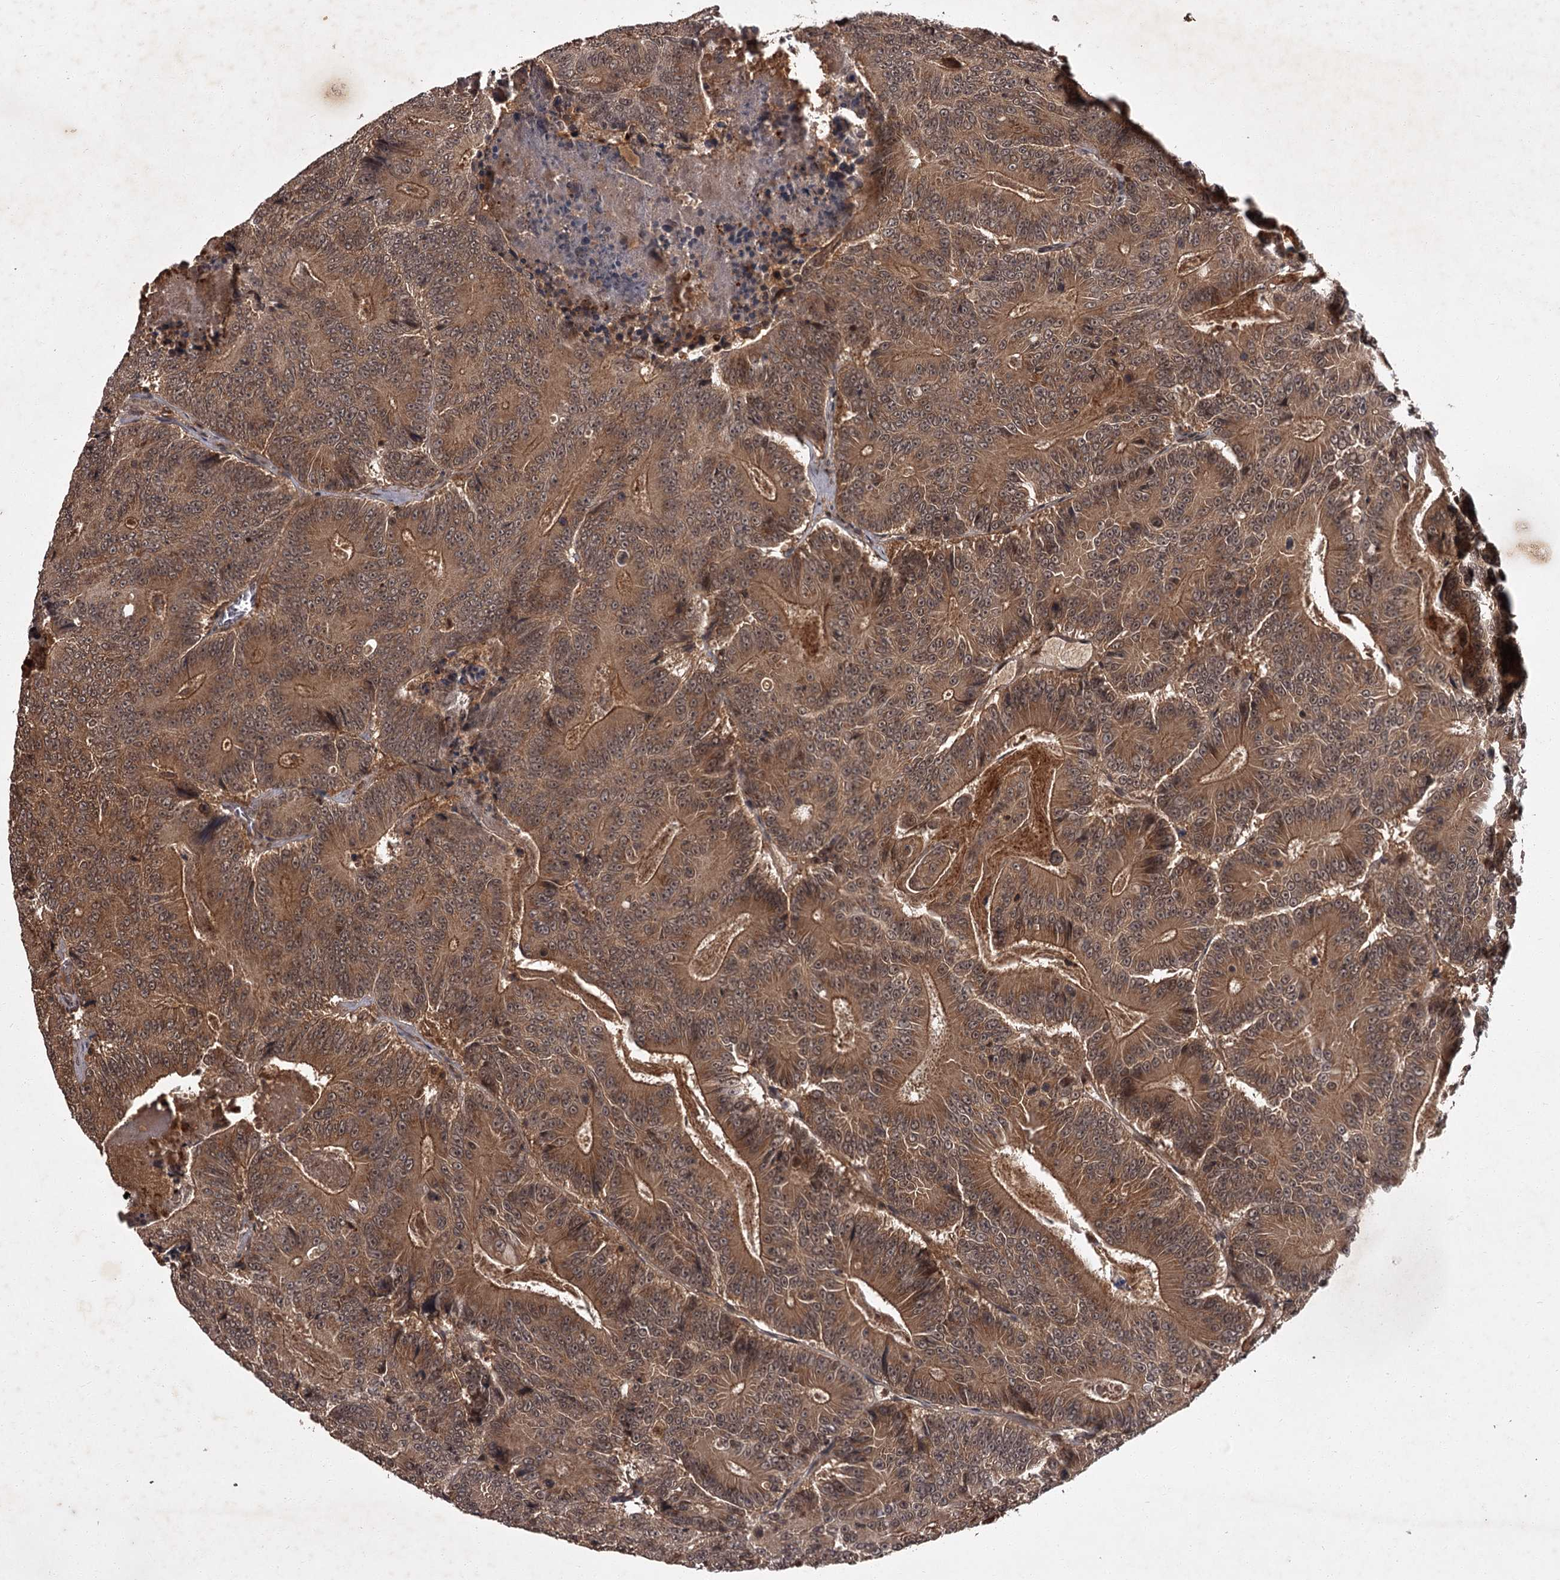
{"staining": {"intensity": "moderate", "quantity": ">75%", "location": "cytoplasmic/membranous"}, "tissue": "colorectal cancer", "cell_type": "Tumor cells", "image_type": "cancer", "snomed": [{"axis": "morphology", "description": "Adenocarcinoma, NOS"}, {"axis": "topography", "description": "Colon"}], "caption": "Adenocarcinoma (colorectal) stained for a protein displays moderate cytoplasmic/membranous positivity in tumor cells.", "gene": "TBC1D23", "patient": {"sex": "male", "age": 83}}